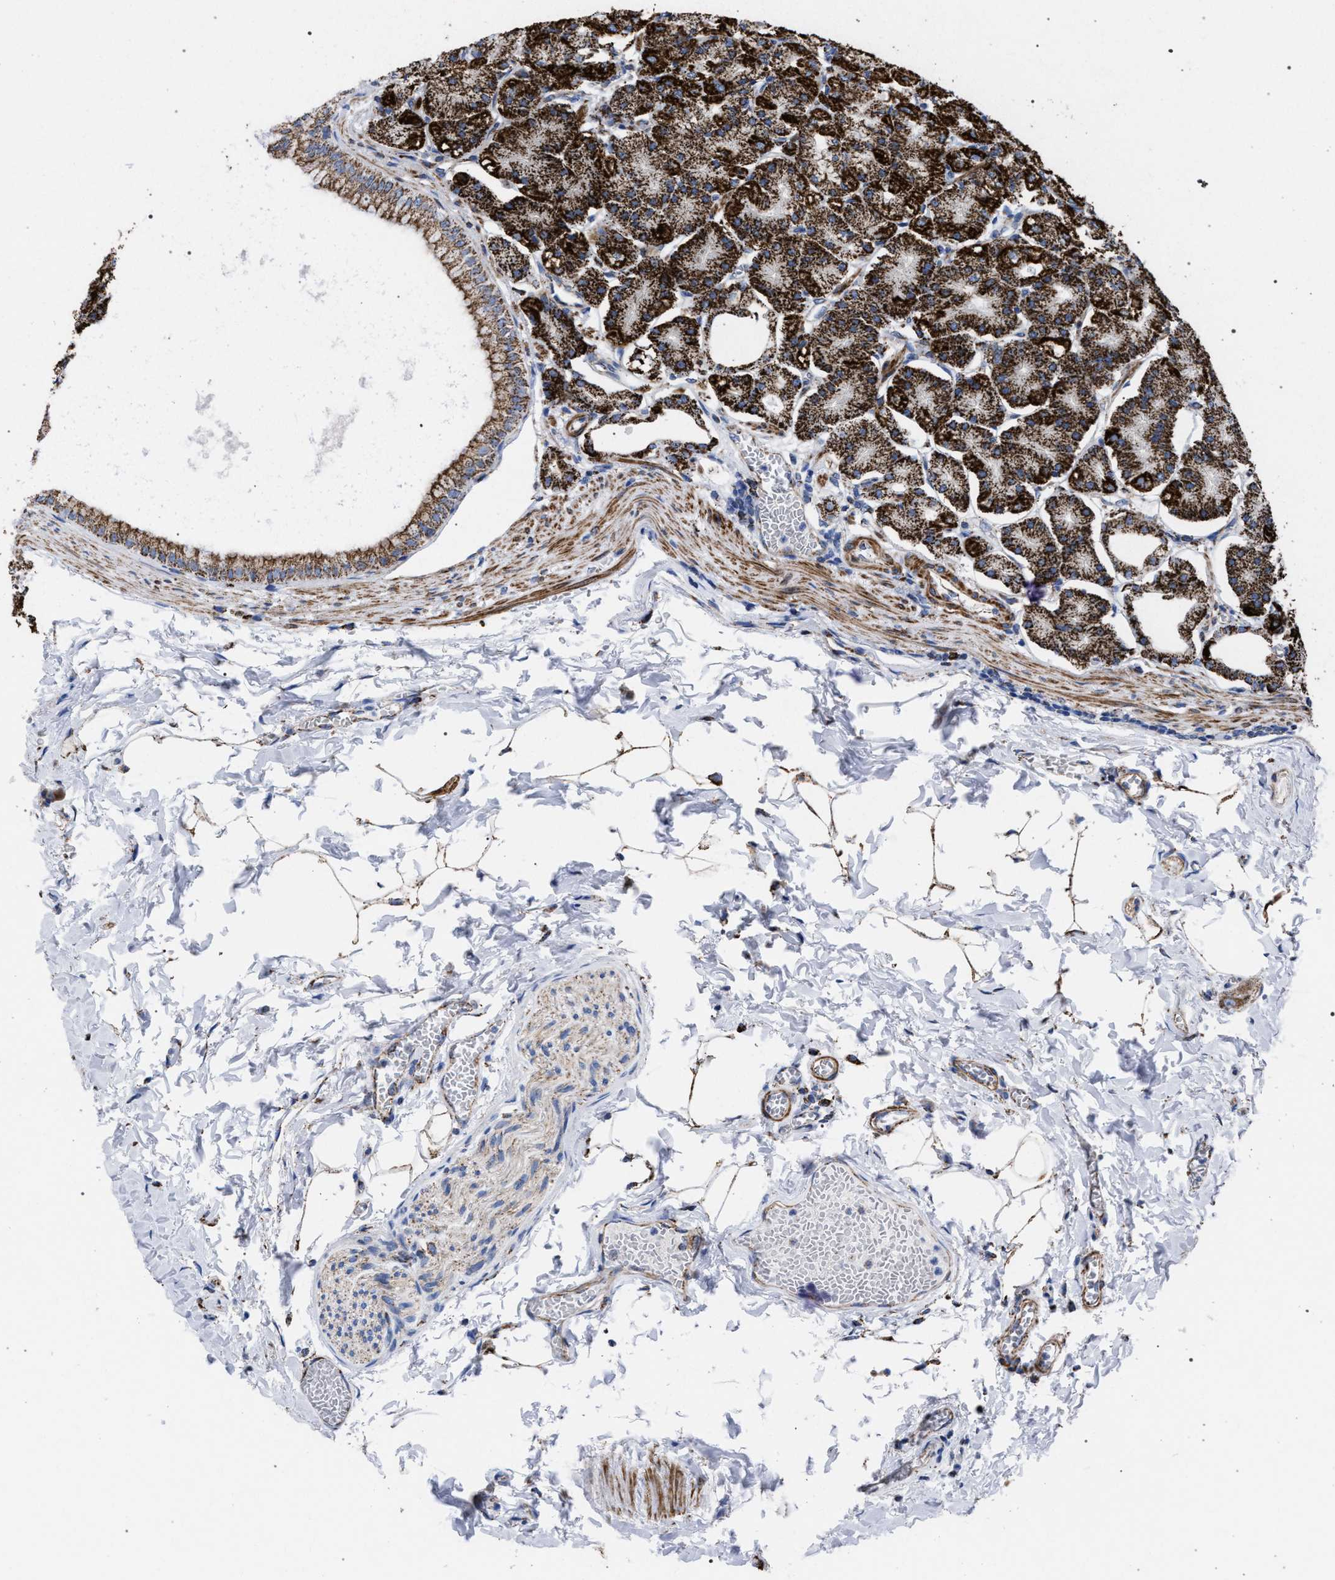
{"staining": {"intensity": "strong", "quantity": ">75%", "location": "cytoplasmic/membranous"}, "tissue": "stomach", "cell_type": "Glandular cells", "image_type": "normal", "snomed": [{"axis": "morphology", "description": "Normal tissue, NOS"}, {"axis": "topography", "description": "Stomach, lower"}], "caption": "A brown stain highlights strong cytoplasmic/membranous positivity of a protein in glandular cells of unremarkable stomach. (IHC, brightfield microscopy, high magnification).", "gene": "ACADS", "patient": {"sex": "male", "age": 71}}